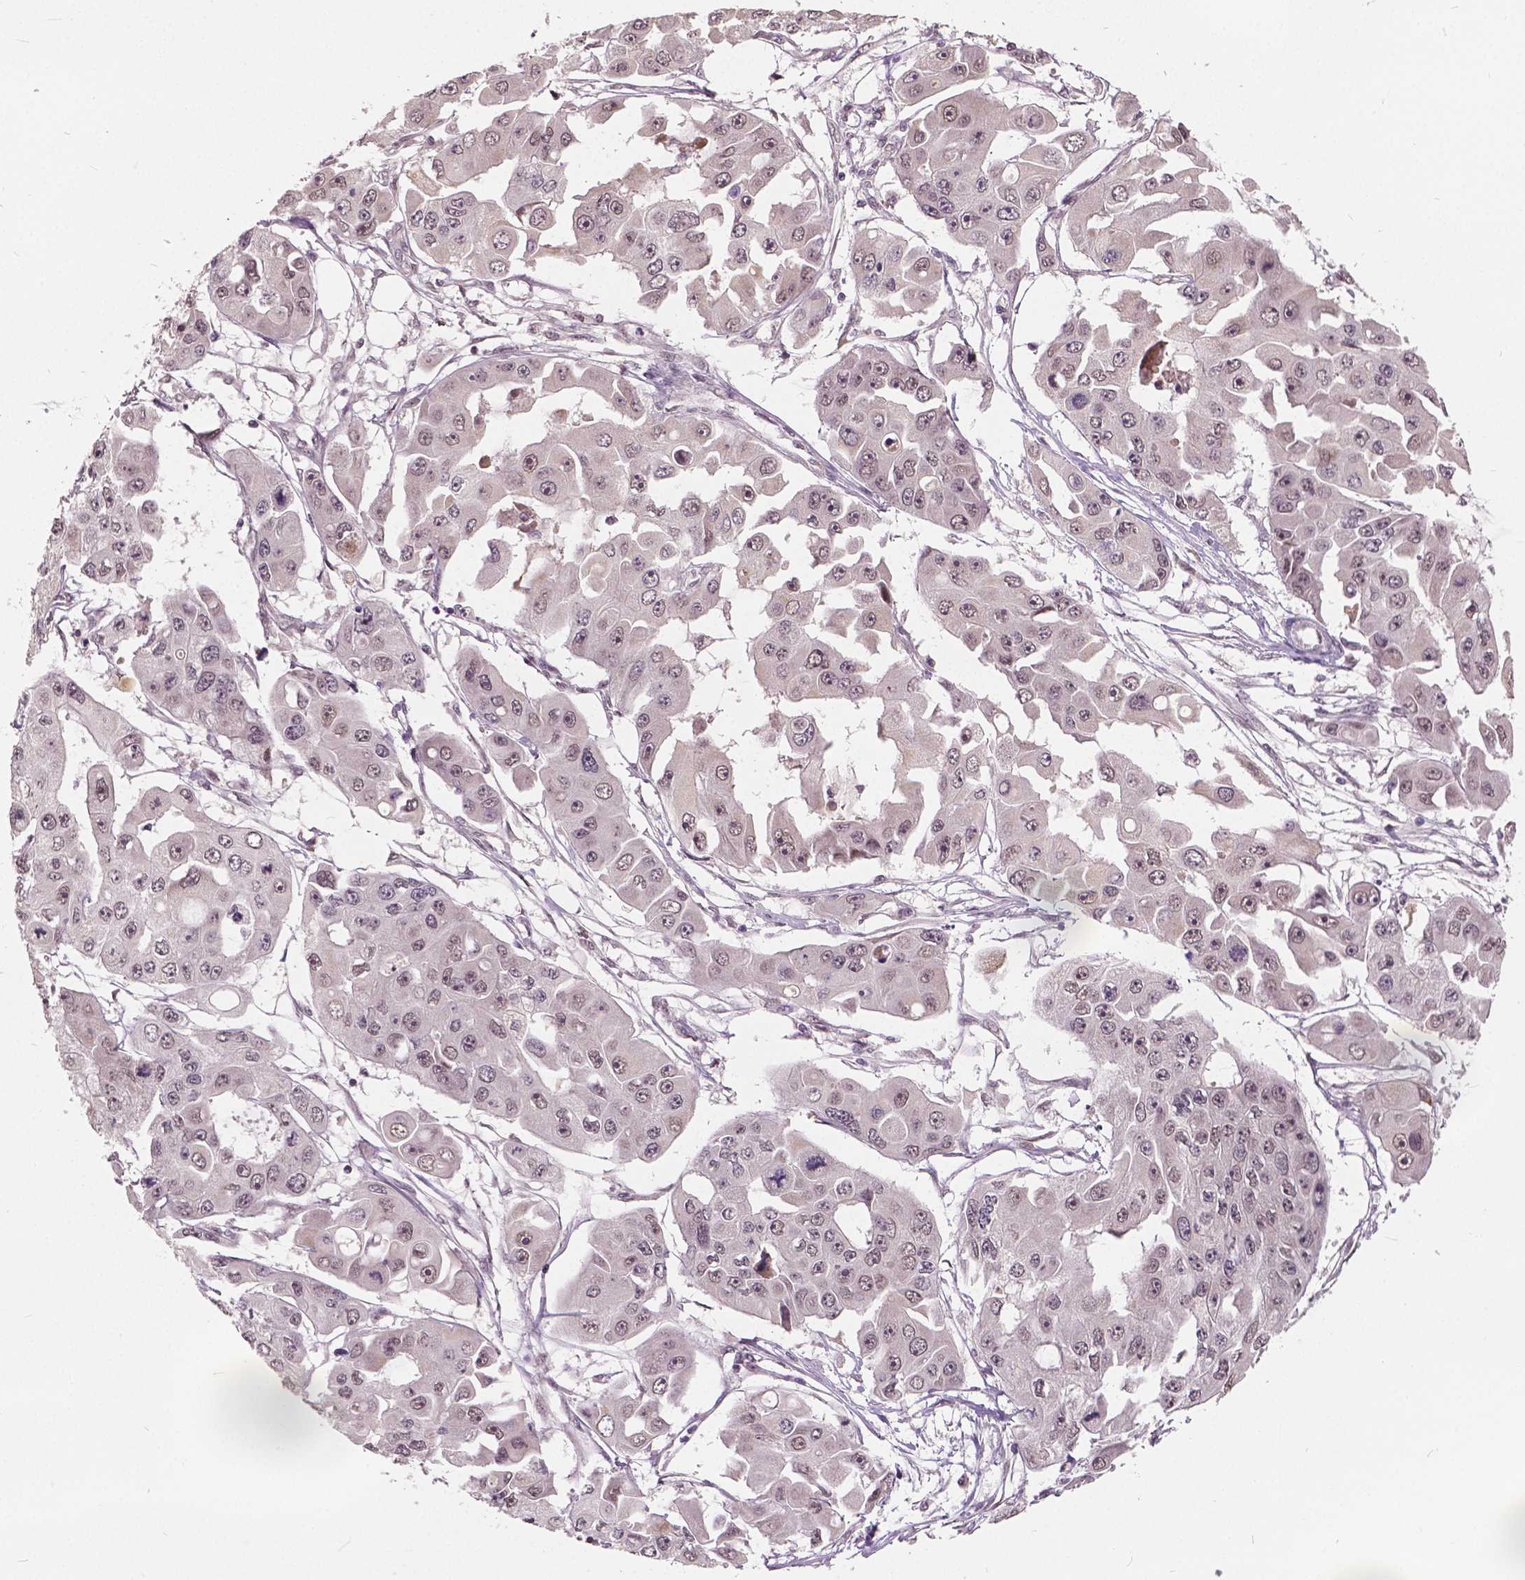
{"staining": {"intensity": "negative", "quantity": "none", "location": "none"}, "tissue": "ovarian cancer", "cell_type": "Tumor cells", "image_type": "cancer", "snomed": [{"axis": "morphology", "description": "Cystadenocarcinoma, serous, NOS"}, {"axis": "topography", "description": "Ovary"}], "caption": "The IHC histopathology image has no significant positivity in tumor cells of ovarian serous cystadenocarcinoma tissue.", "gene": "HMBOX1", "patient": {"sex": "female", "age": 56}}